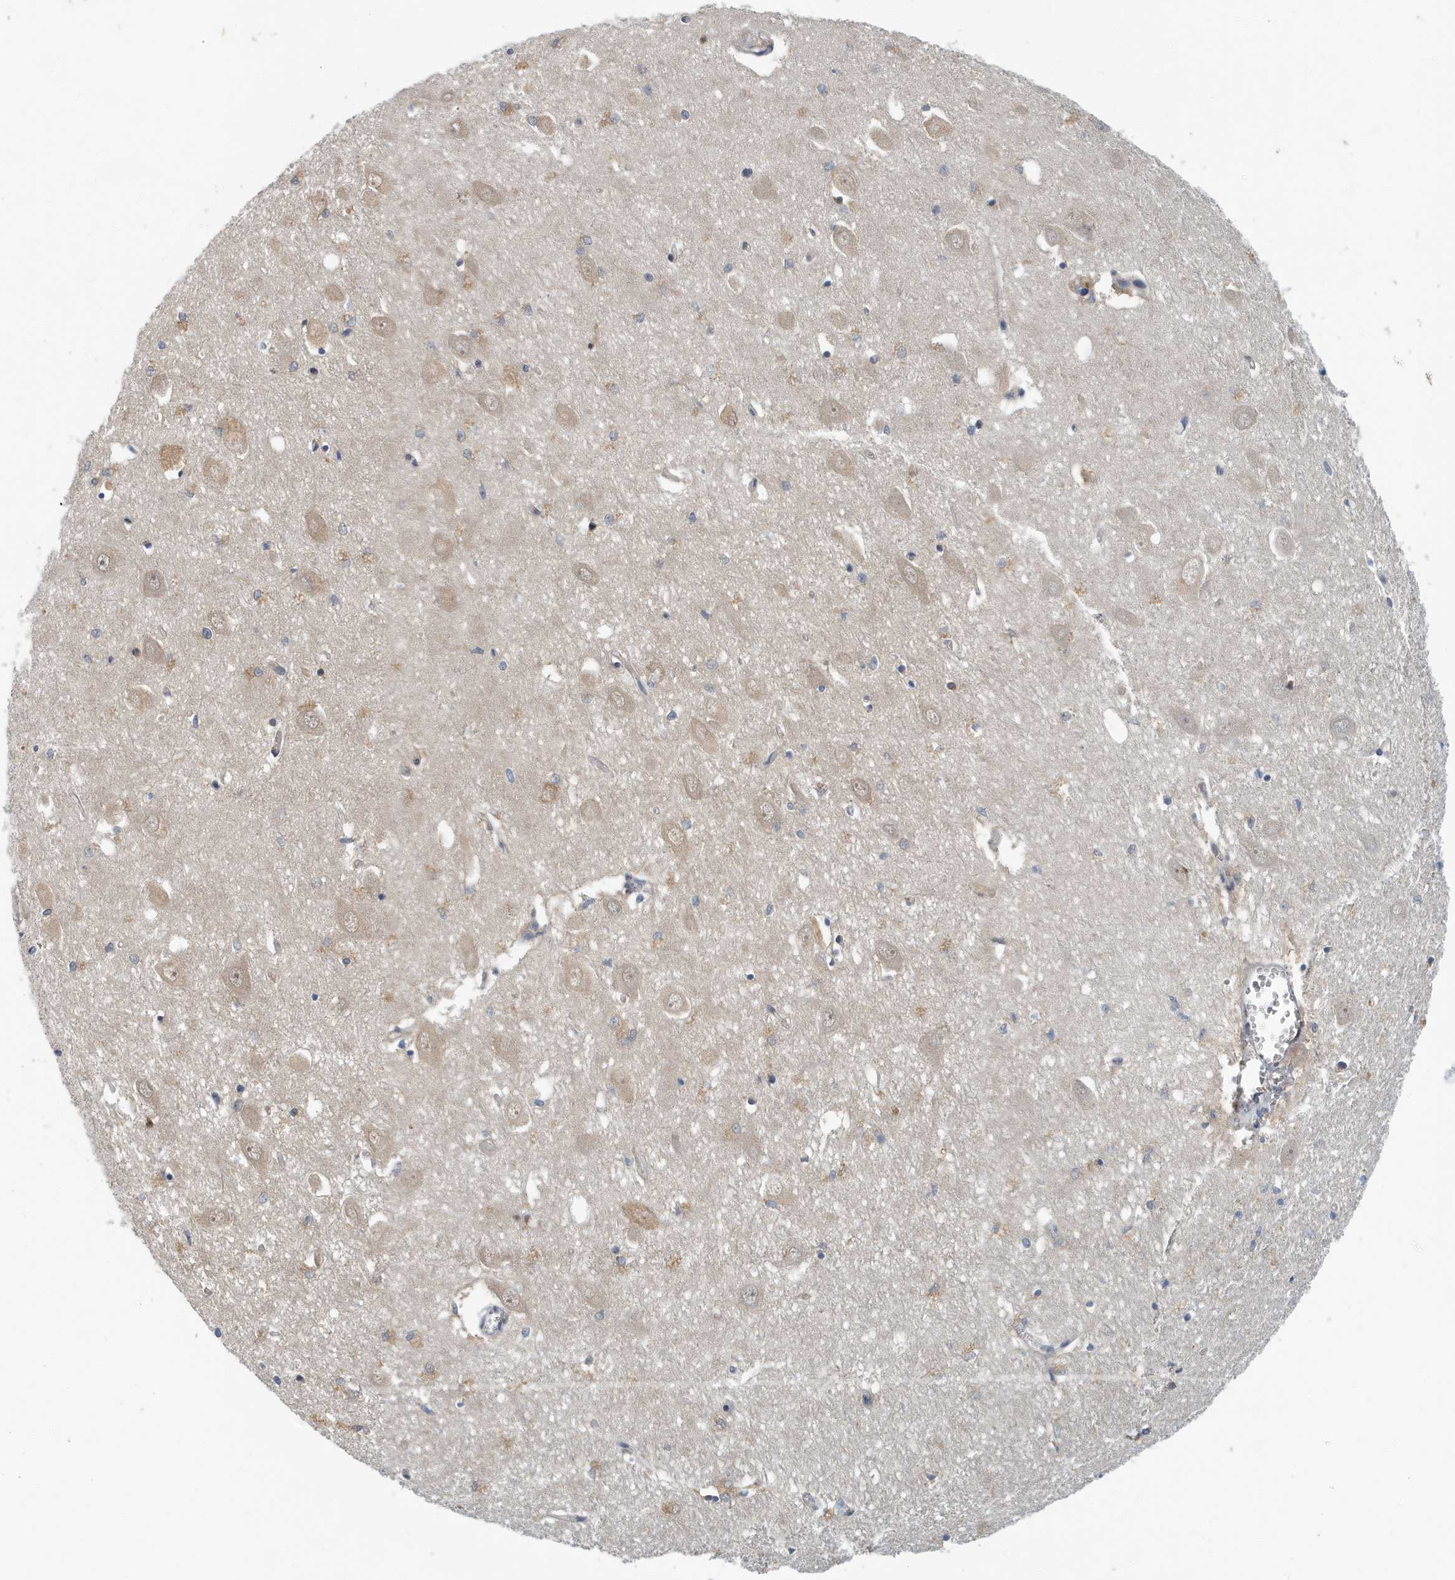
{"staining": {"intensity": "weak", "quantity": "<25%", "location": "nuclear"}, "tissue": "hippocampus", "cell_type": "Glial cells", "image_type": "normal", "snomed": [{"axis": "morphology", "description": "Normal tissue, NOS"}, {"axis": "topography", "description": "Hippocampus"}], "caption": "A micrograph of hippocampus stained for a protein demonstrates no brown staining in glial cells. (DAB IHC, high magnification).", "gene": "KIF15", "patient": {"sex": "female", "age": 64}}